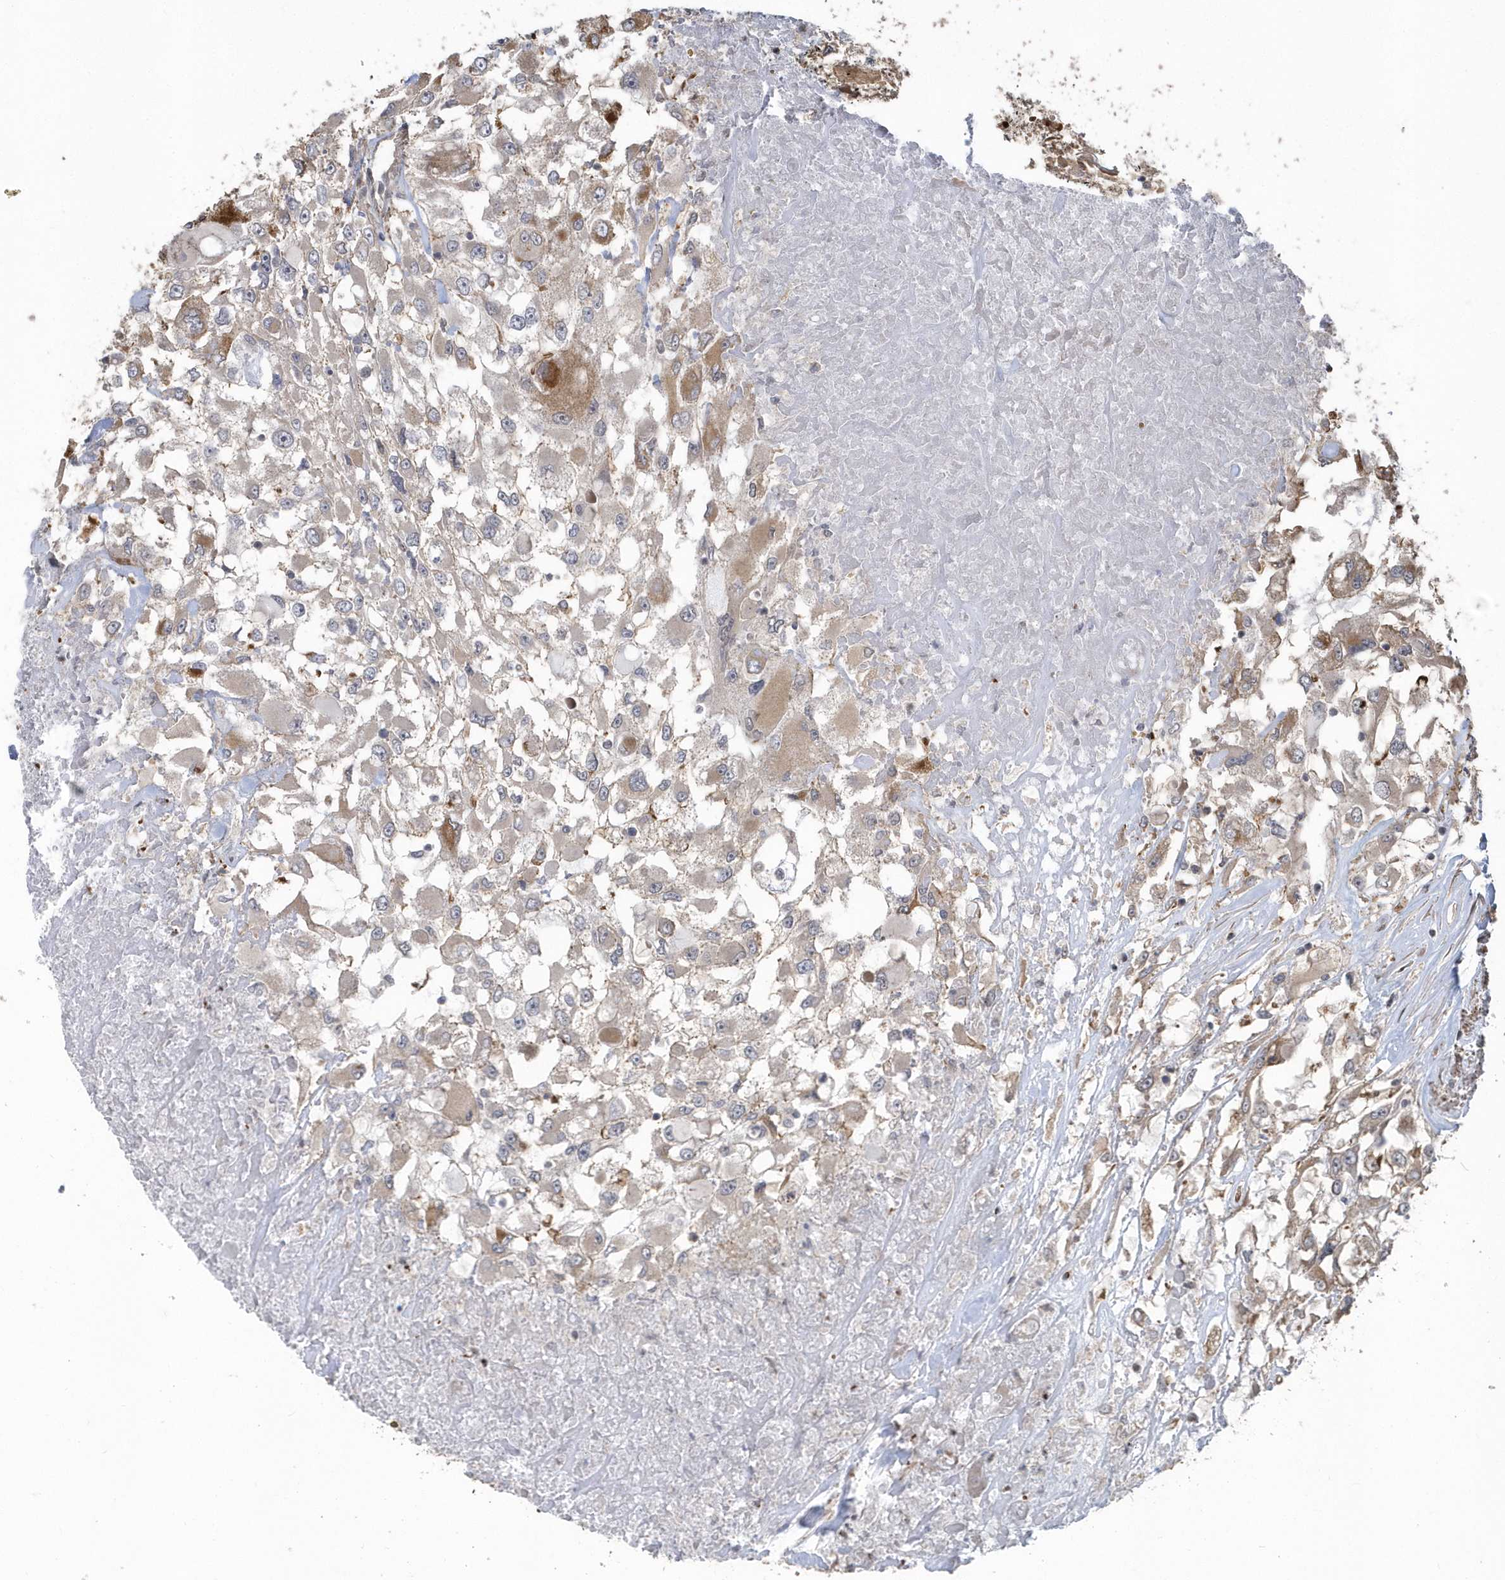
{"staining": {"intensity": "moderate", "quantity": "<25%", "location": "cytoplasmic/membranous"}, "tissue": "renal cancer", "cell_type": "Tumor cells", "image_type": "cancer", "snomed": [{"axis": "morphology", "description": "Adenocarcinoma, NOS"}, {"axis": "topography", "description": "Kidney"}], "caption": "A brown stain shows moderate cytoplasmic/membranous expression of a protein in human renal cancer (adenocarcinoma) tumor cells.", "gene": "HERPUD1", "patient": {"sex": "female", "age": 52}}